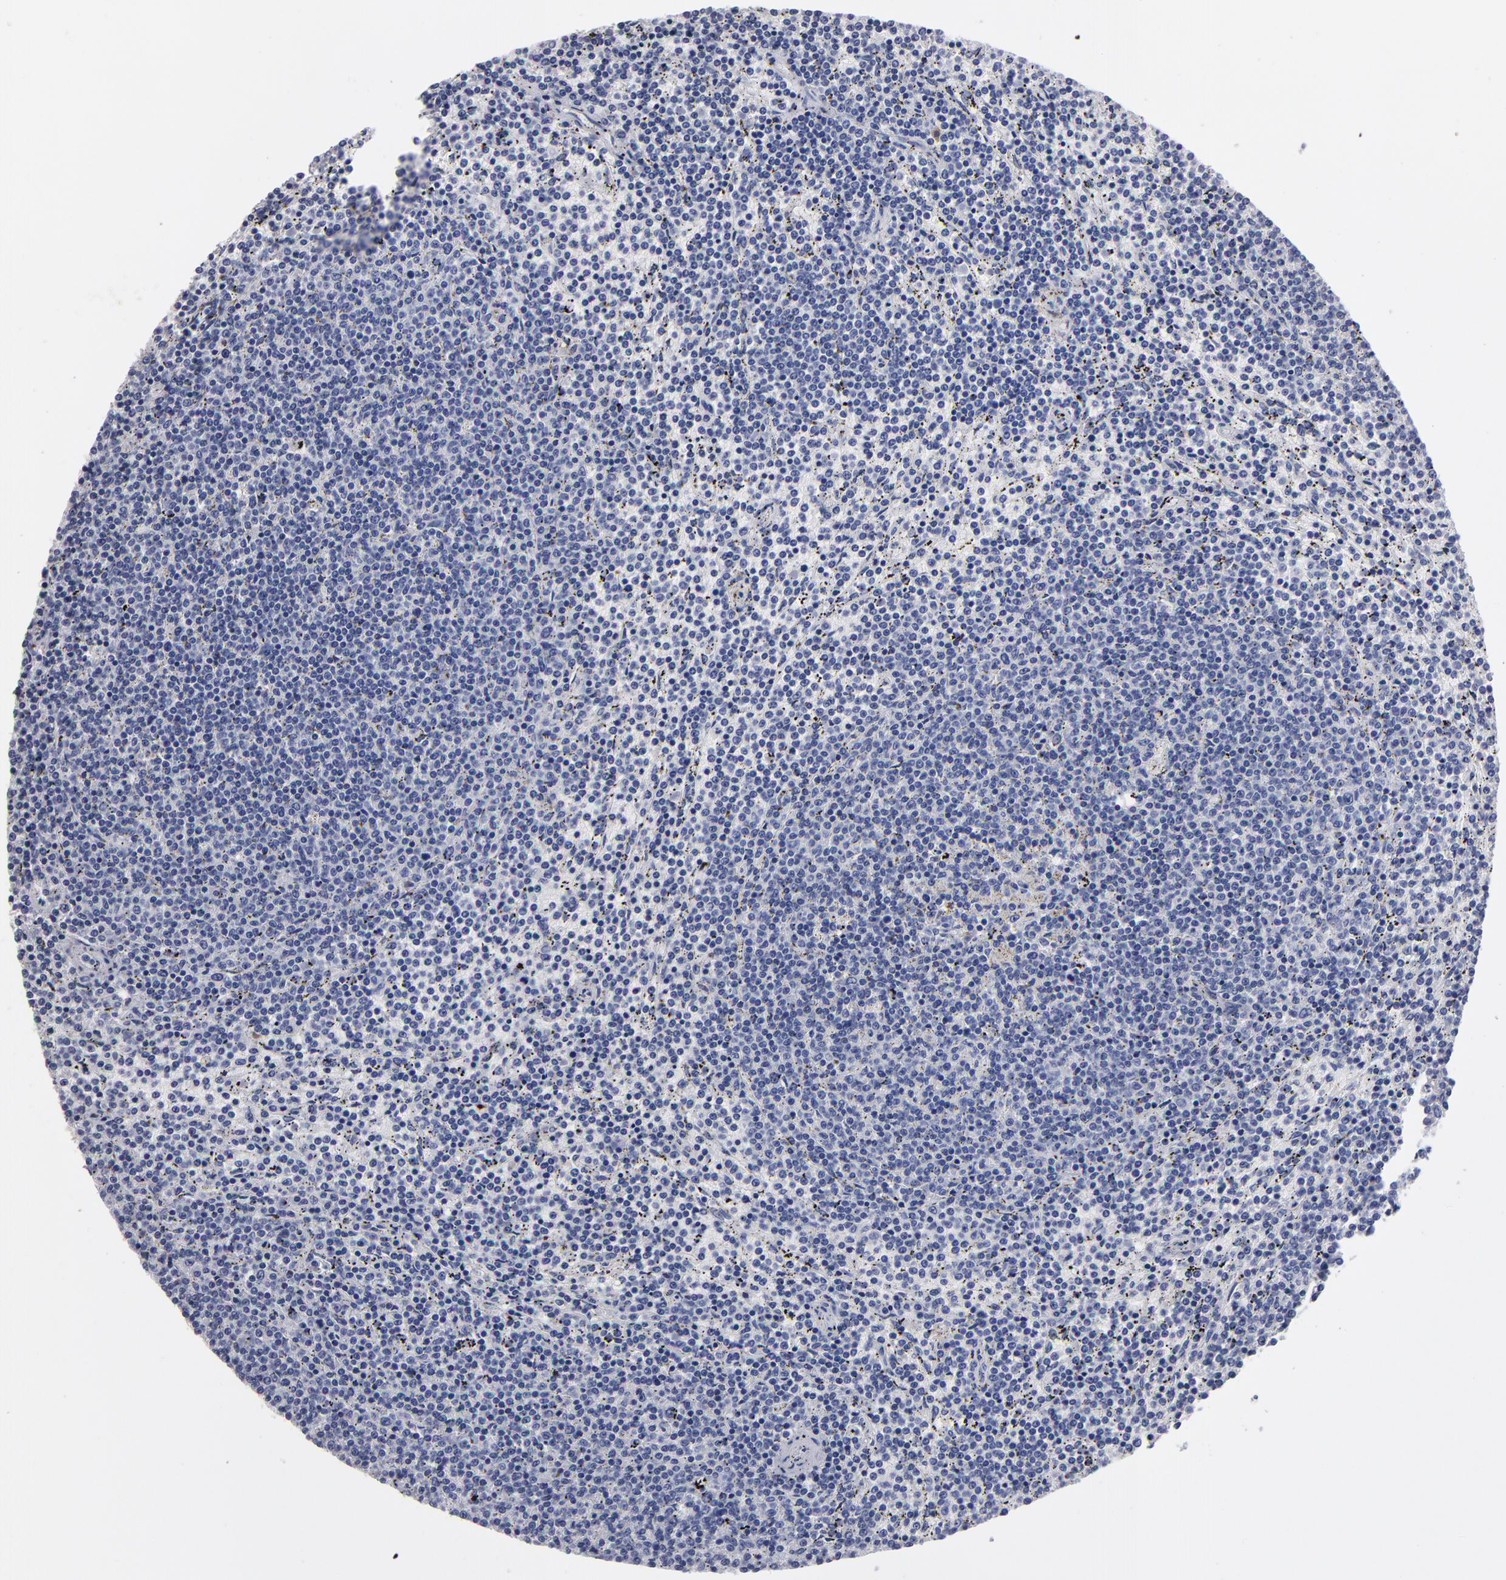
{"staining": {"intensity": "negative", "quantity": "none", "location": "none"}, "tissue": "lymphoma", "cell_type": "Tumor cells", "image_type": "cancer", "snomed": [{"axis": "morphology", "description": "Malignant lymphoma, non-Hodgkin's type, Low grade"}, {"axis": "topography", "description": "Spleen"}], "caption": "There is no significant positivity in tumor cells of malignant lymphoma, non-Hodgkin's type (low-grade). (DAB (3,3'-diaminobenzidine) immunohistochemistry with hematoxylin counter stain).", "gene": "FABP4", "patient": {"sex": "female", "age": 50}}